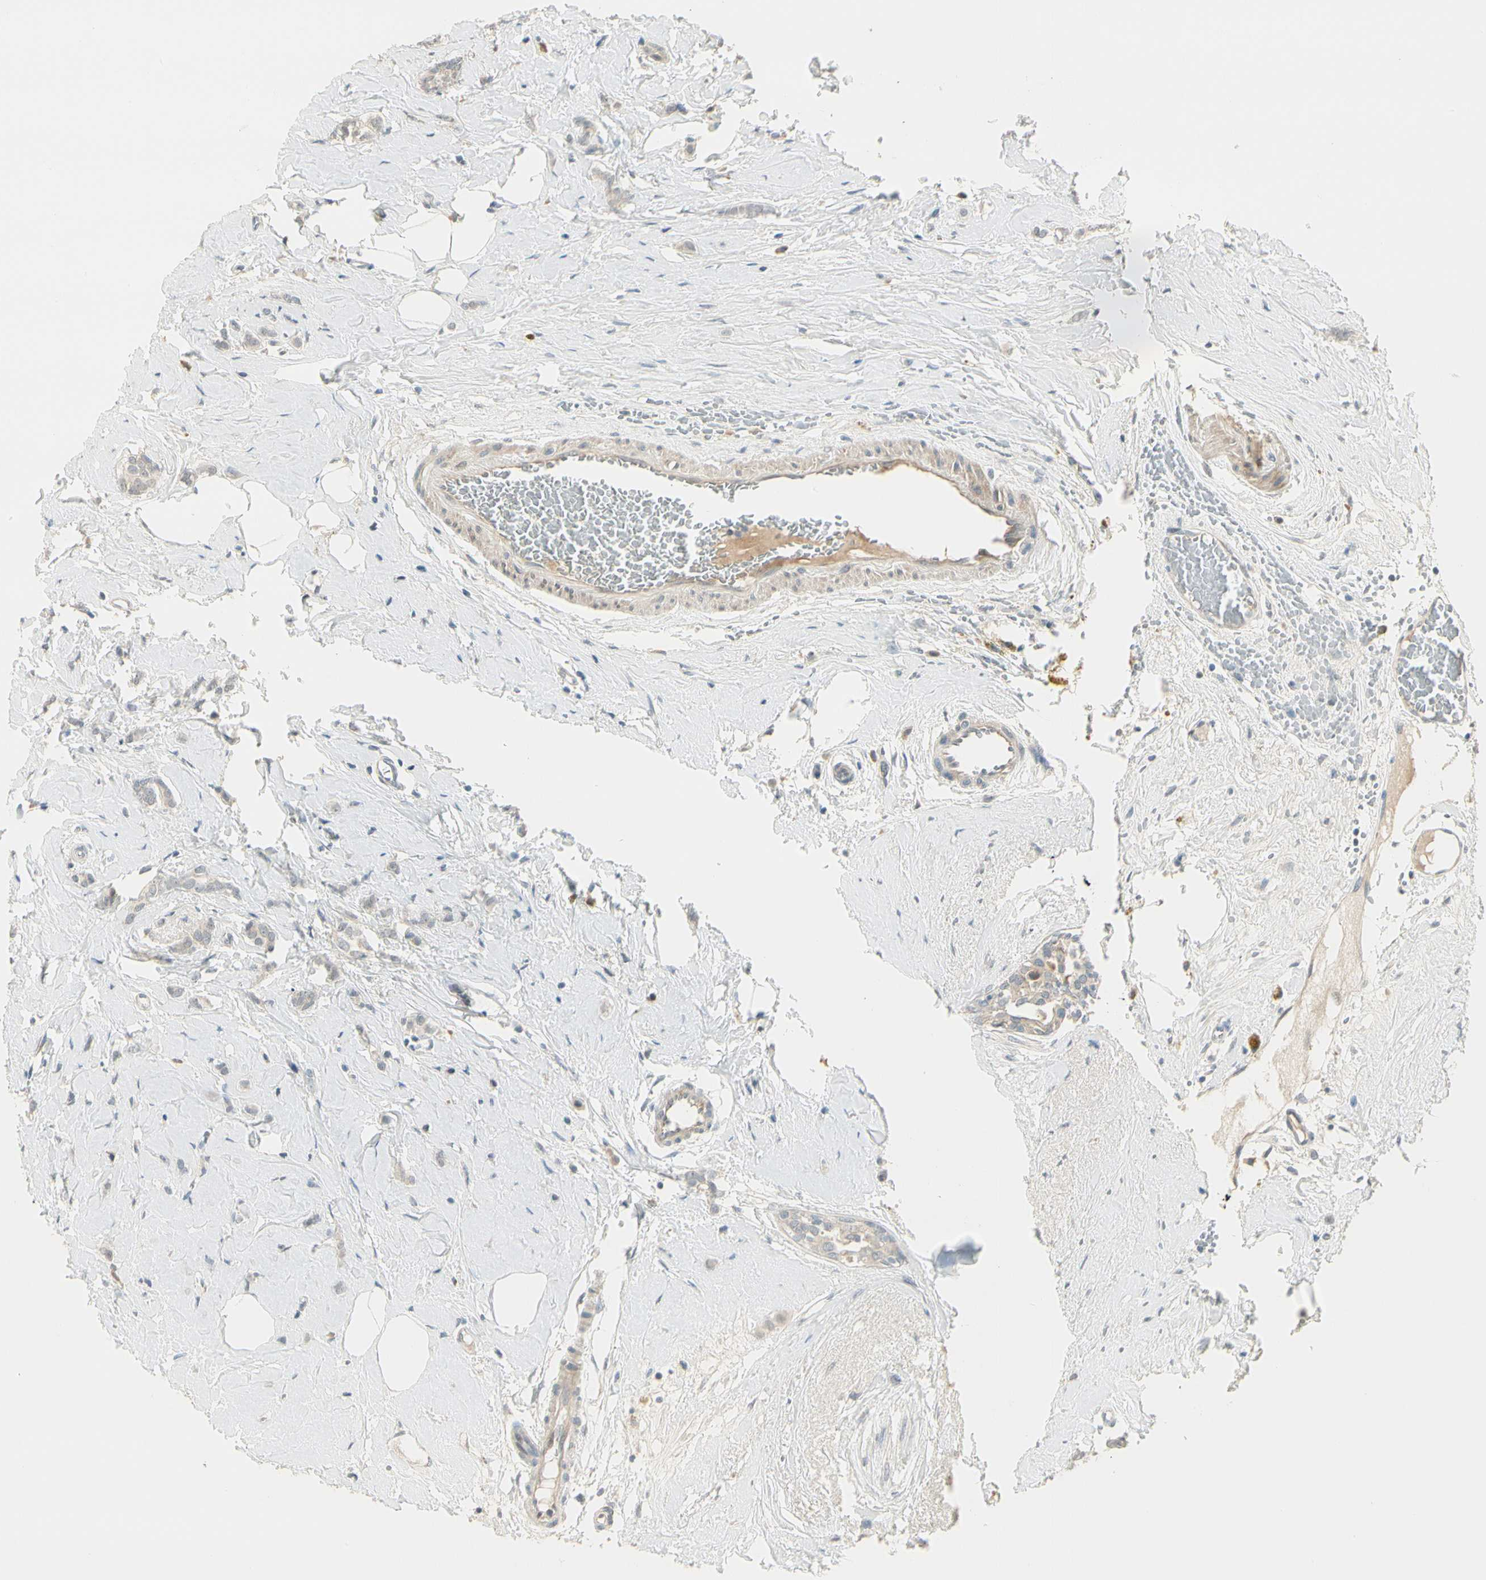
{"staining": {"intensity": "weak", "quantity": "25%-75%", "location": "cytoplasmic/membranous"}, "tissue": "breast cancer", "cell_type": "Tumor cells", "image_type": "cancer", "snomed": [{"axis": "morphology", "description": "Lobular carcinoma"}, {"axis": "topography", "description": "Breast"}], "caption": "This image shows IHC staining of human breast cancer (lobular carcinoma), with low weak cytoplasmic/membranous positivity in approximately 25%-75% of tumor cells.", "gene": "PCDHB15", "patient": {"sex": "female", "age": 60}}